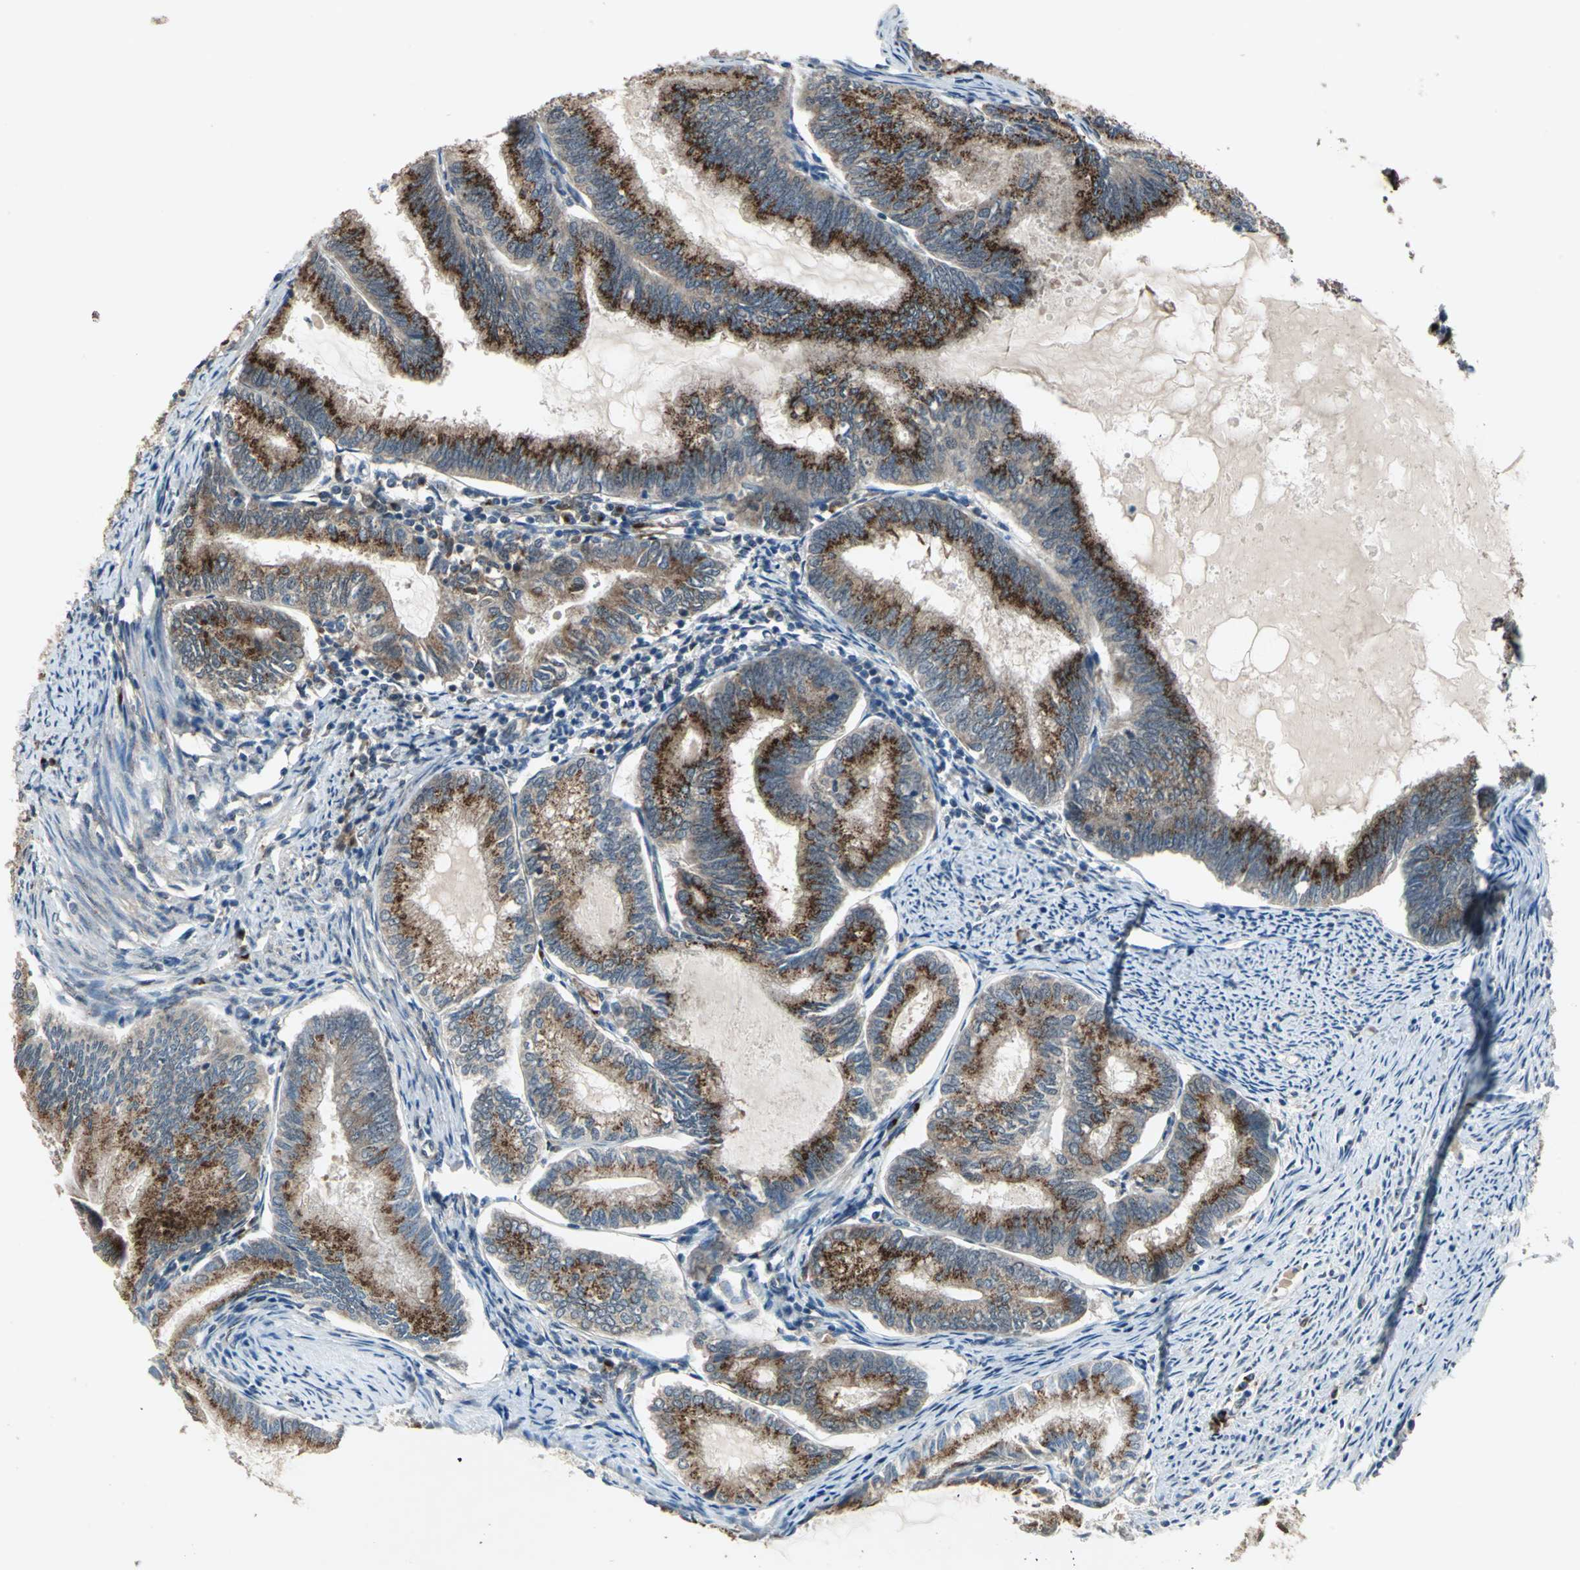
{"staining": {"intensity": "strong", "quantity": ">75%", "location": "cytoplasmic/membranous"}, "tissue": "endometrial cancer", "cell_type": "Tumor cells", "image_type": "cancer", "snomed": [{"axis": "morphology", "description": "Adenocarcinoma, NOS"}, {"axis": "topography", "description": "Endometrium"}], "caption": "Immunohistochemistry (IHC) staining of adenocarcinoma (endometrial), which displays high levels of strong cytoplasmic/membranous staining in approximately >75% of tumor cells indicating strong cytoplasmic/membranous protein positivity. The staining was performed using DAB (brown) for protein detection and nuclei were counterstained in hematoxylin (blue).", "gene": "NFKBIE", "patient": {"sex": "female", "age": 86}}